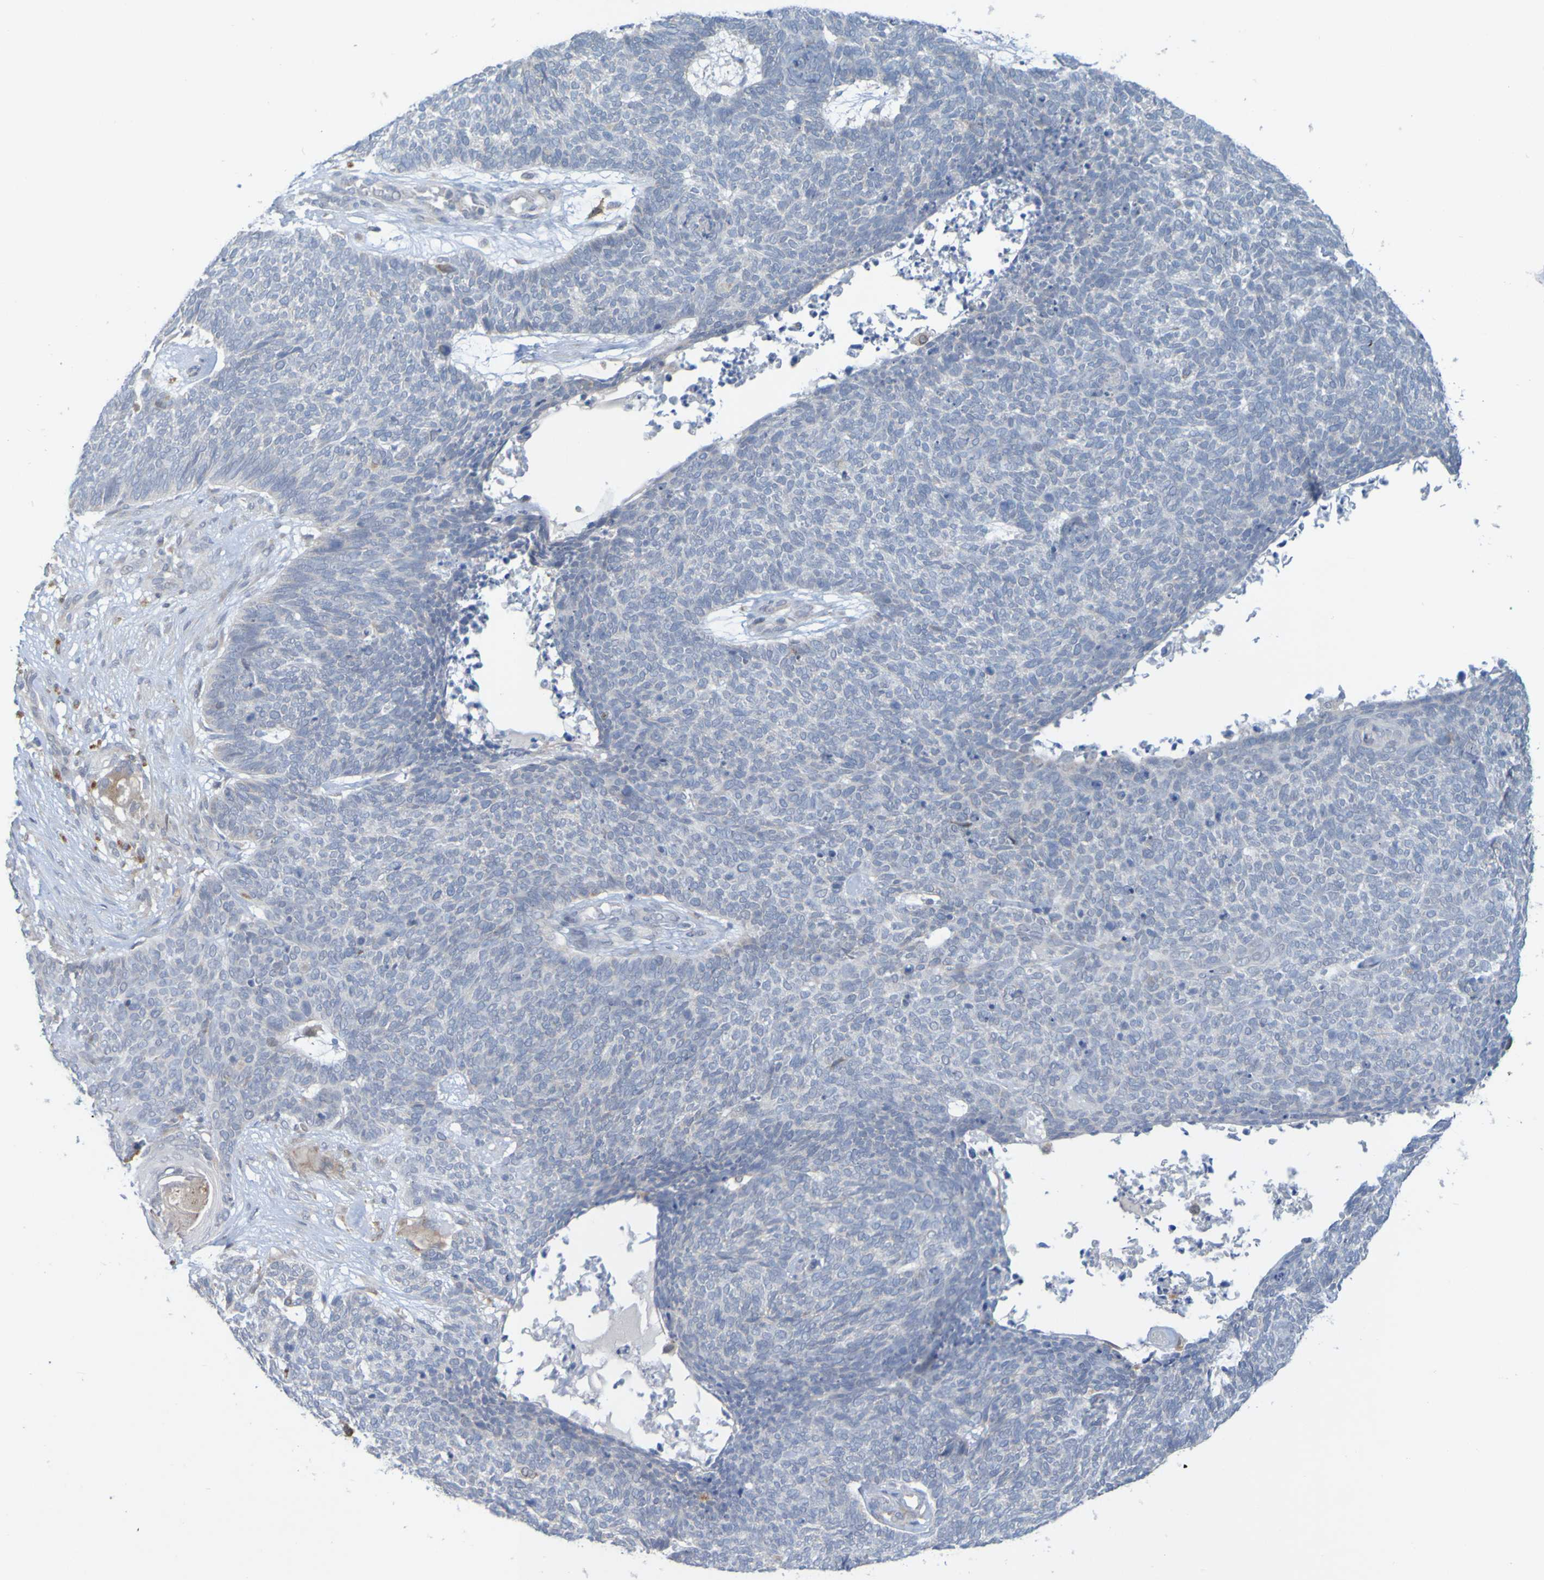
{"staining": {"intensity": "negative", "quantity": "none", "location": "none"}, "tissue": "skin cancer", "cell_type": "Tumor cells", "image_type": "cancer", "snomed": [{"axis": "morphology", "description": "Basal cell carcinoma"}, {"axis": "topography", "description": "Skin"}], "caption": "Immunohistochemical staining of skin cancer displays no significant expression in tumor cells. (DAB immunohistochemistry with hematoxylin counter stain).", "gene": "LILRB5", "patient": {"sex": "female", "age": 84}}